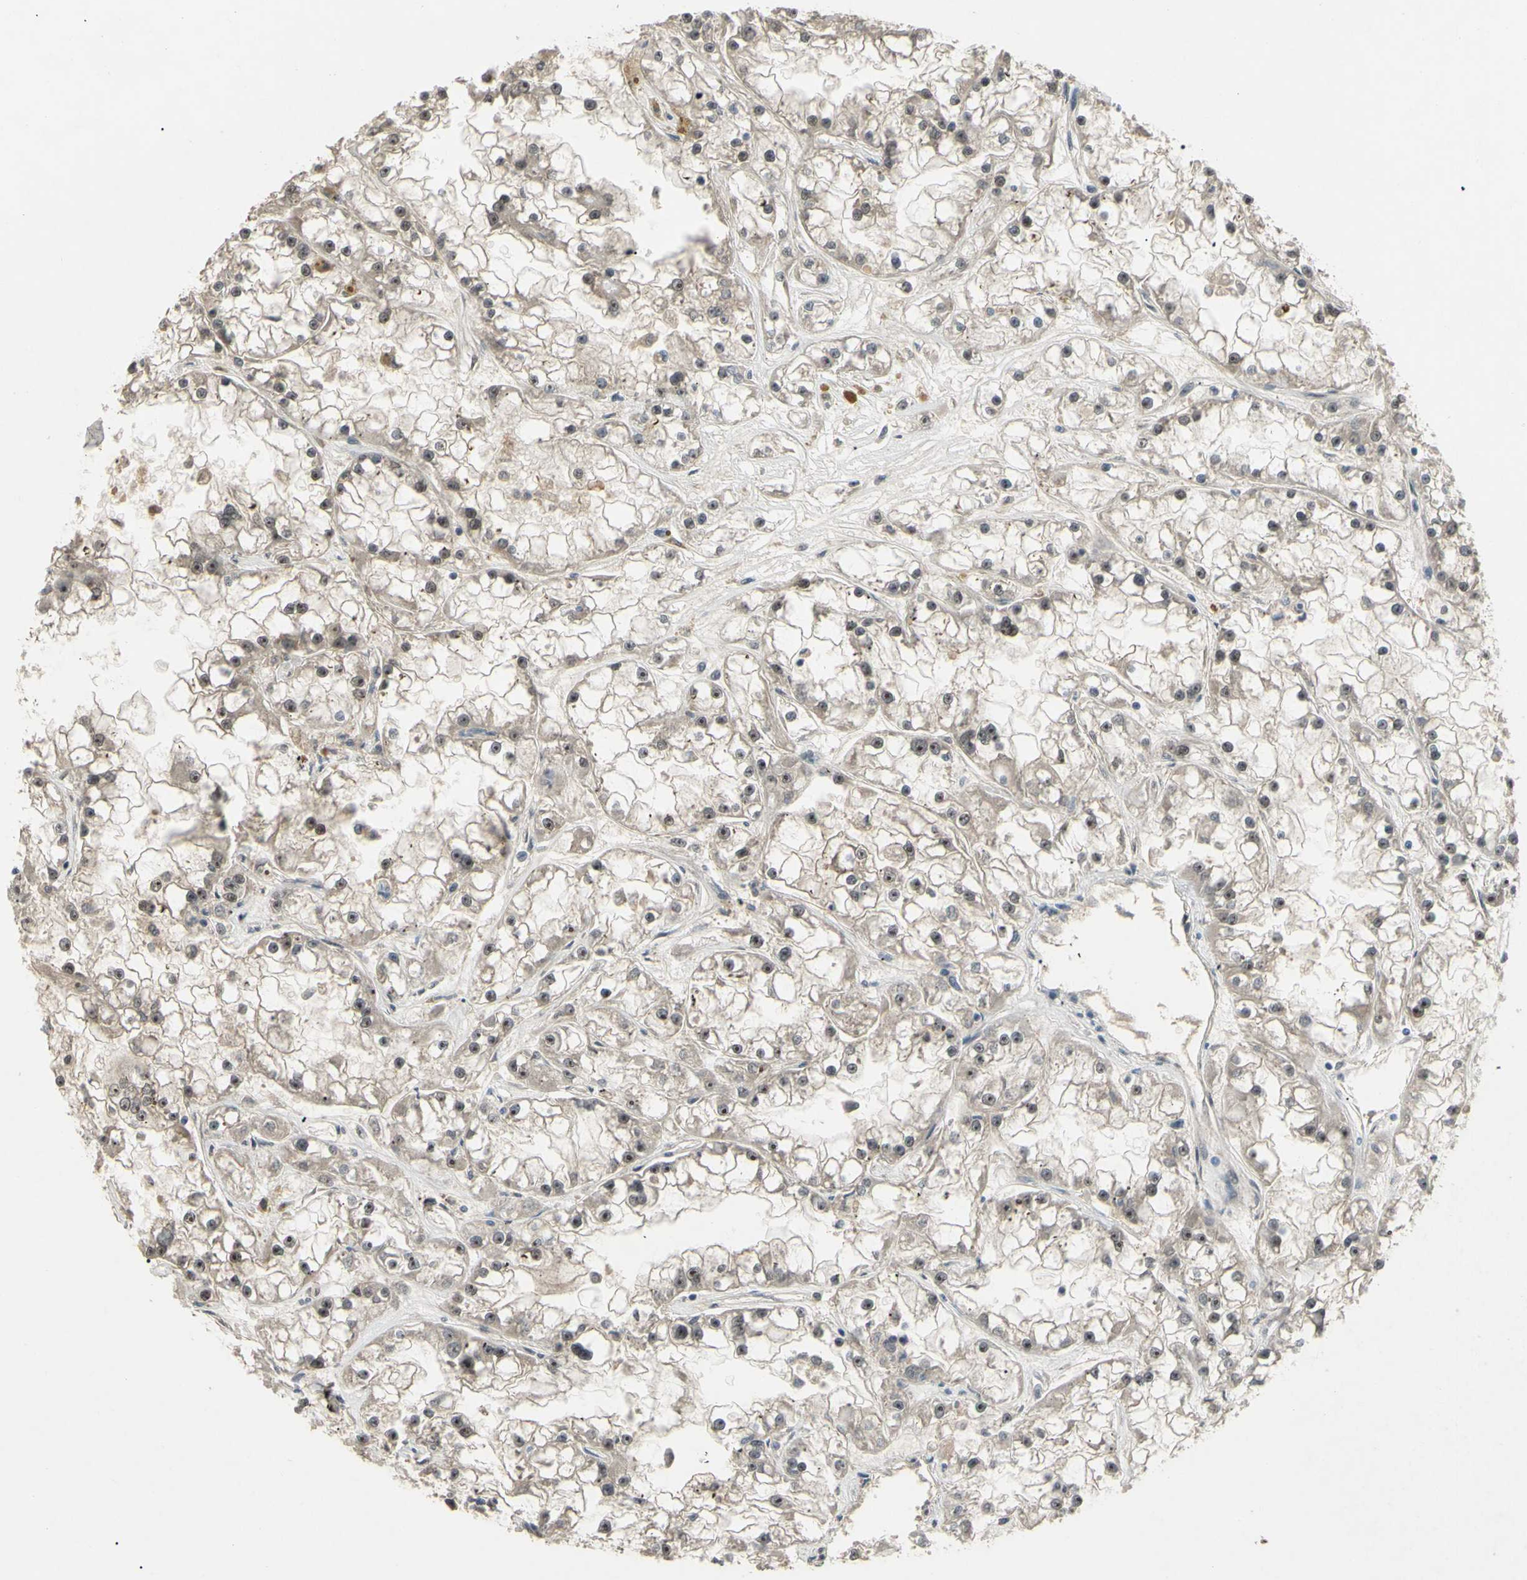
{"staining": {"intensity": "weak", "quantity": "25%-75%", "location": "cytoplasmic/membranous"}, "tissue": "renal cancer", "cell_type": "Tumor cells", "image_type": "cancer", "snomed": [{"axis": "morphology", "description": "Adenocarcinoma, NOS"}, {"axis": "topography", "description": "Kidney"}], "caption": "The micrograph displays immunohistochemical staining of renal cancer. There is weak cytoplasmic/membranous expression is appreciated in about 25%-75% of tumor cells.", "gene": "ALK", "patient": {"sex": "female", "age": 52}}